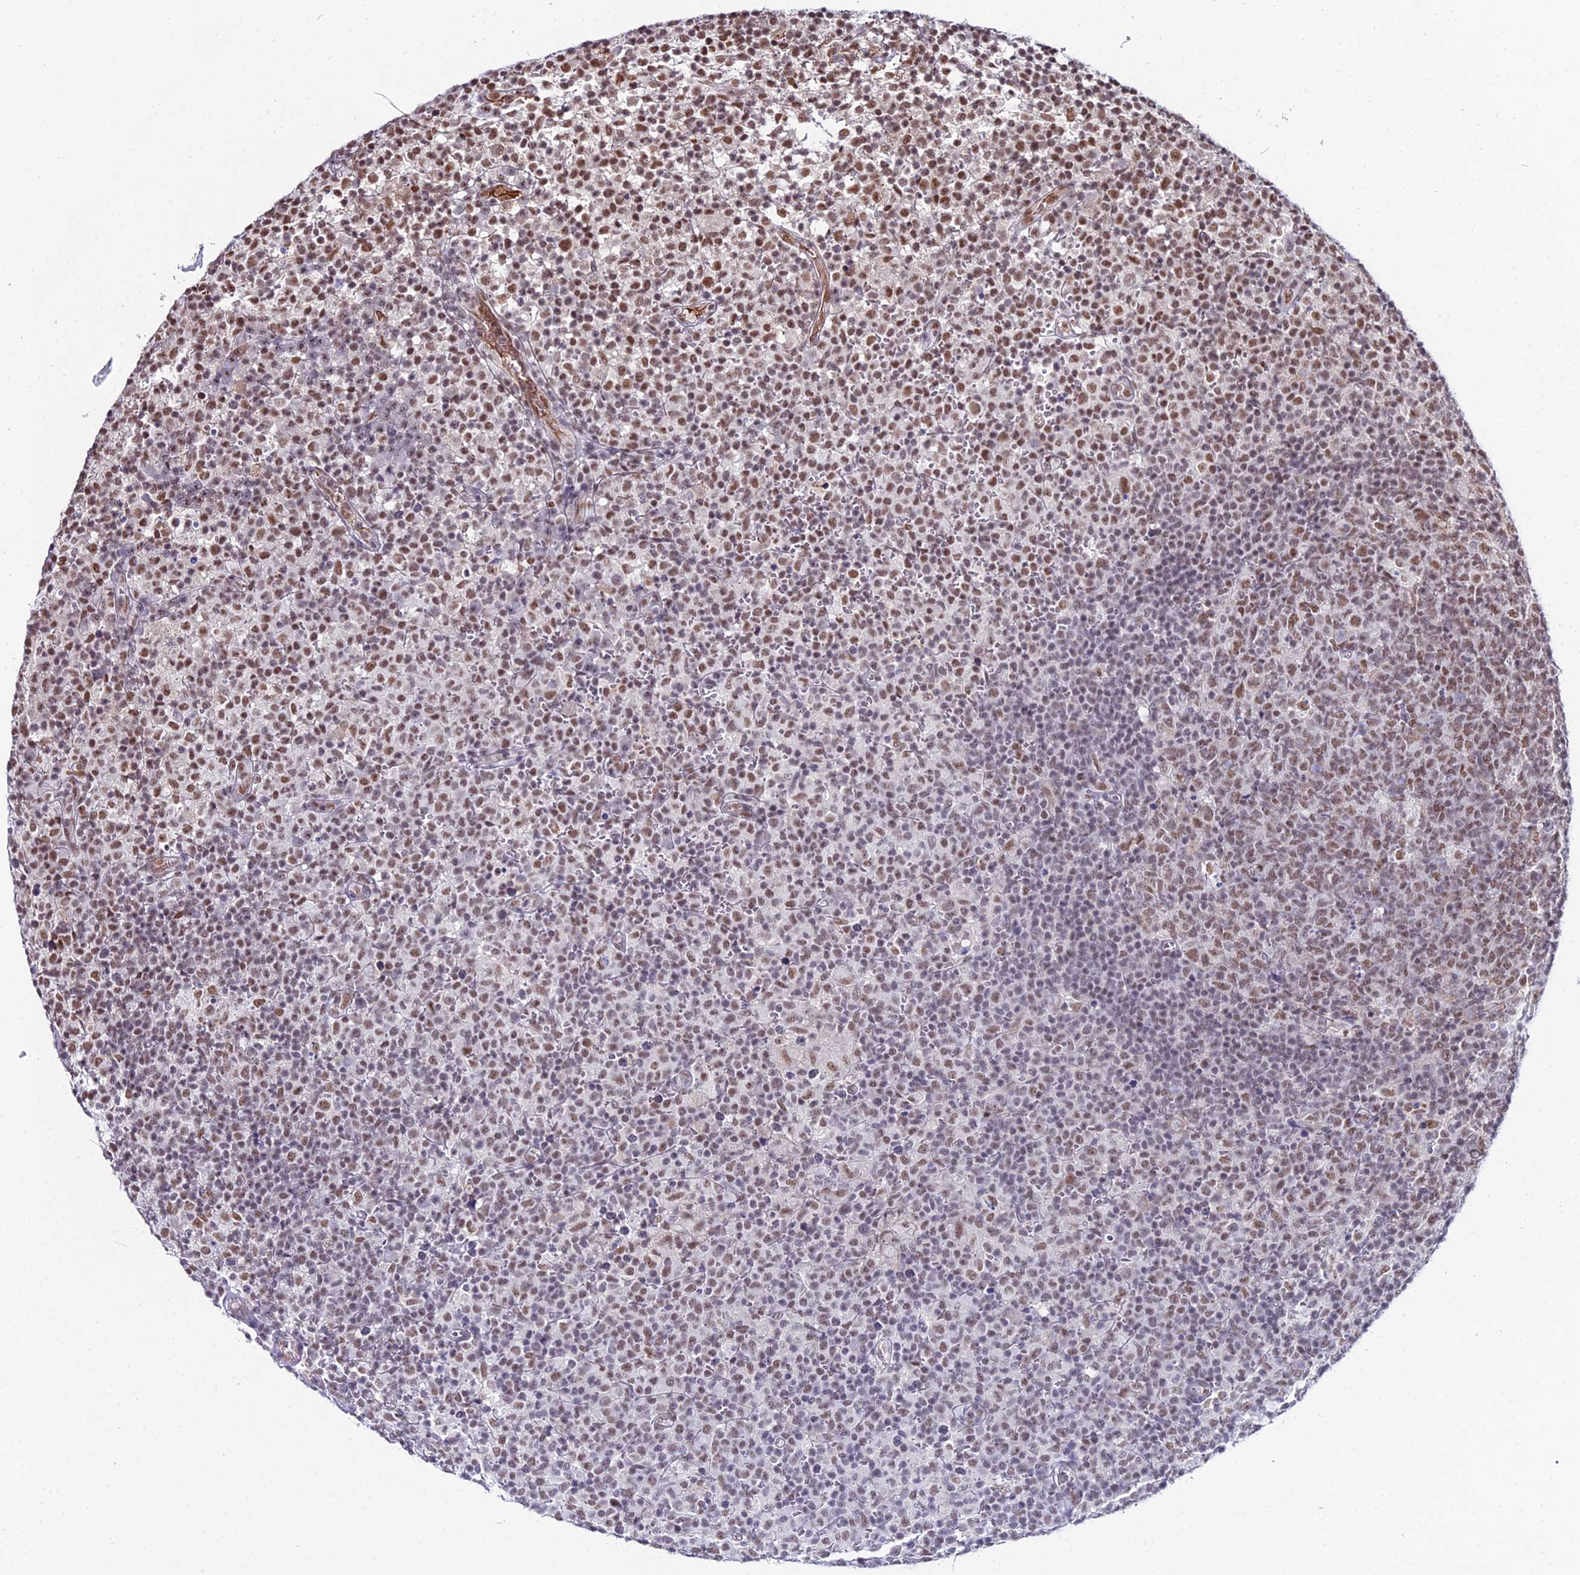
{"staining": {"intensity": "moderate", "quantity": ">75%", "location": "nuclear"}, "tissue": "lymph node", "cell_type": "Germinal center cells", "image_type": "normal", "snomed": [{"axis": "morphology", "description": "Normal tissue, NOS"}, {"axis": "morphology", "description": "Inflammation, NOS"}, {"axis": "topography", "description": "Lymph node"}], "caption": "Lymph node stained with immunohistochemistry (IHC) exhibits moderate nuclear staining in about >75% of germinal center cells. (DAB IHC, brown staining for protein, blue staining for nuclei).", "gene": "RBM12", "patient": {"sex": "male", "age": 55}}